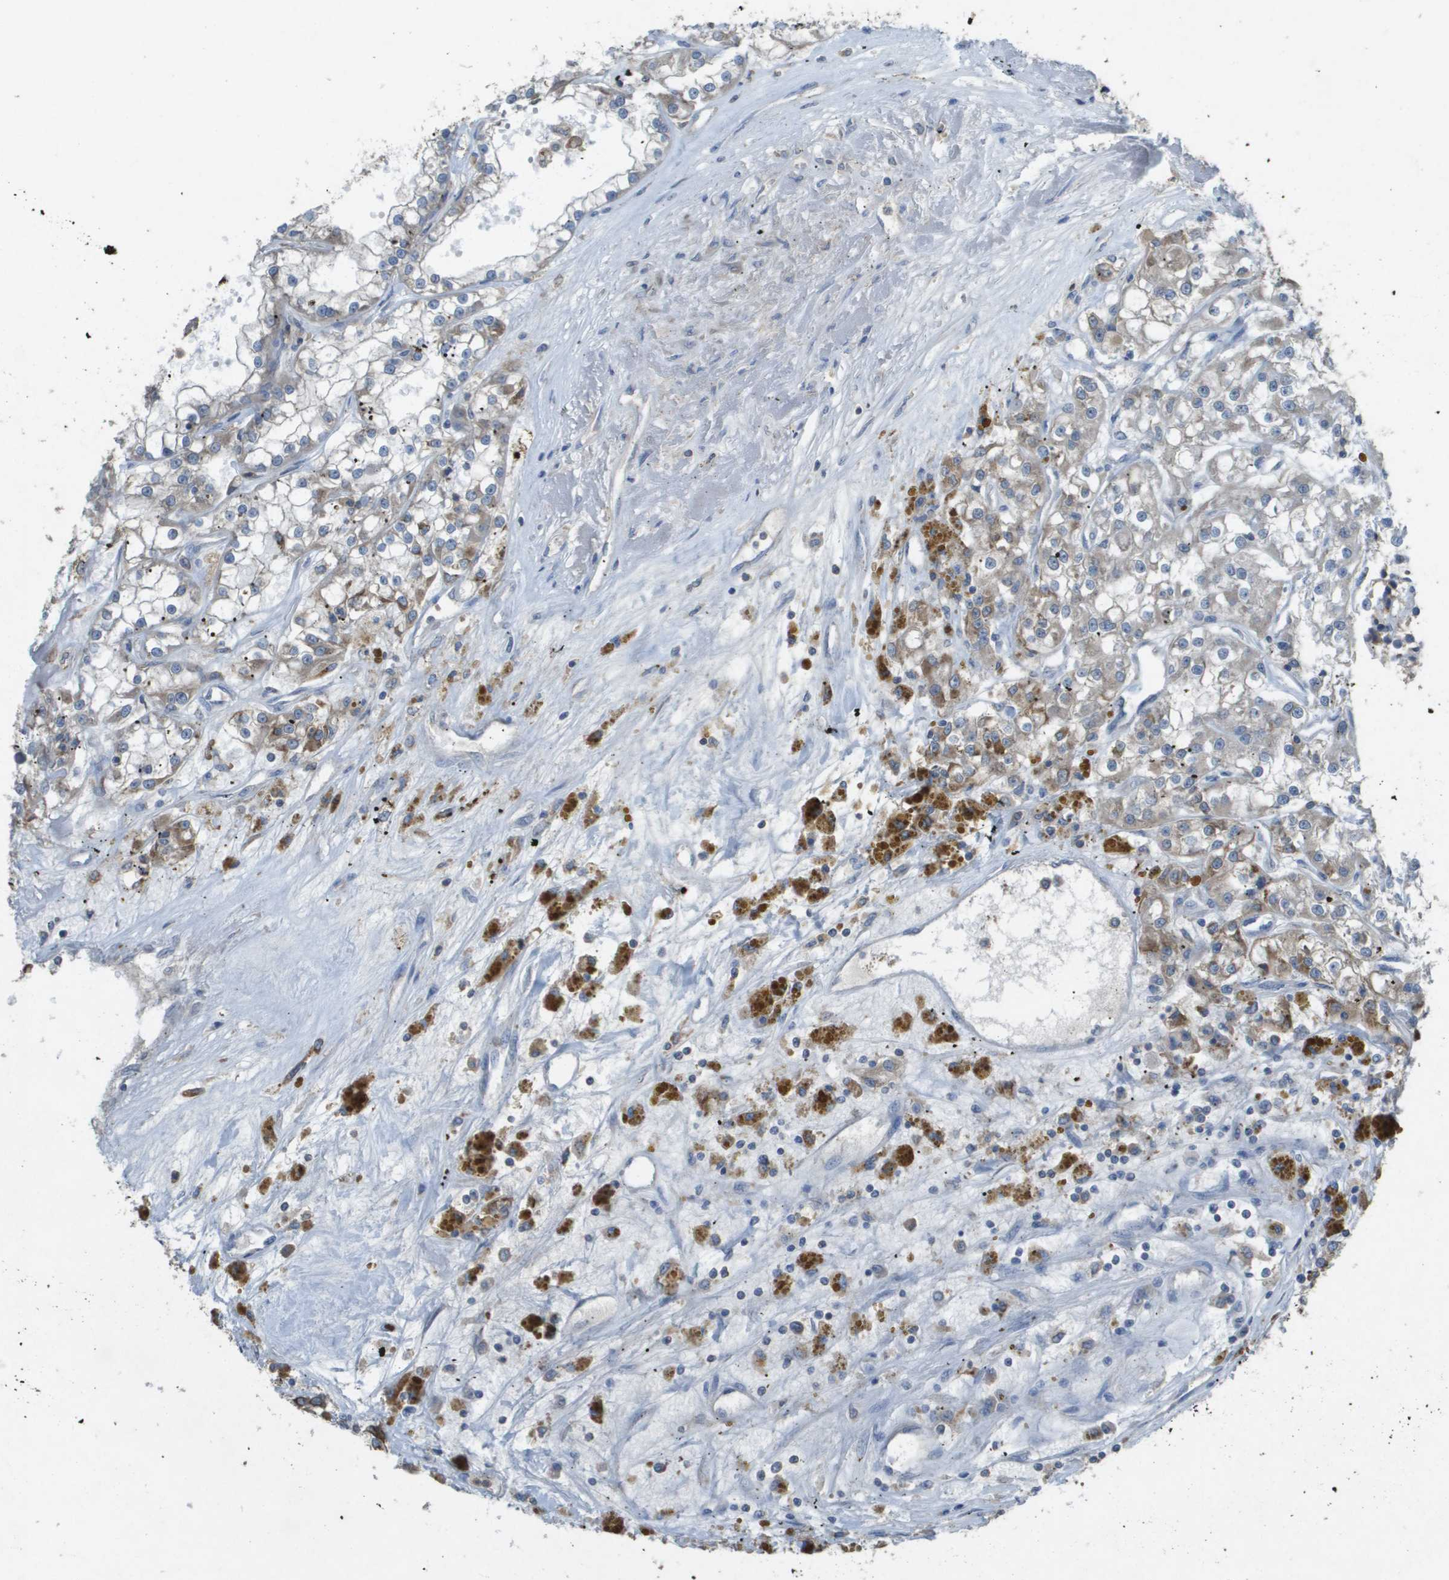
{"staining": {"intensity": "negative", "quantity": "none", "location": "none"}, "tissue": "renal cancer", "cell_type": "Tumor cells", "image_type": "cancer", "snomed": [{"axis": "morphology", "description": "Adenocarcinoma, NOS"}, {"axis": "topography", "description": "Kidney"}], "caption": "Tumor cells are negative for brown protein staining in renal cancer (adenocarcinoma). Brightfield microscopy of immunohistochemistry stained with DAB (3,3'-diaminobenzidine) (brown) and hematoxylin (blue), captured at high magnification.", "gene": "CLCA4", "patient": {"sex": "female", "age": 52}}